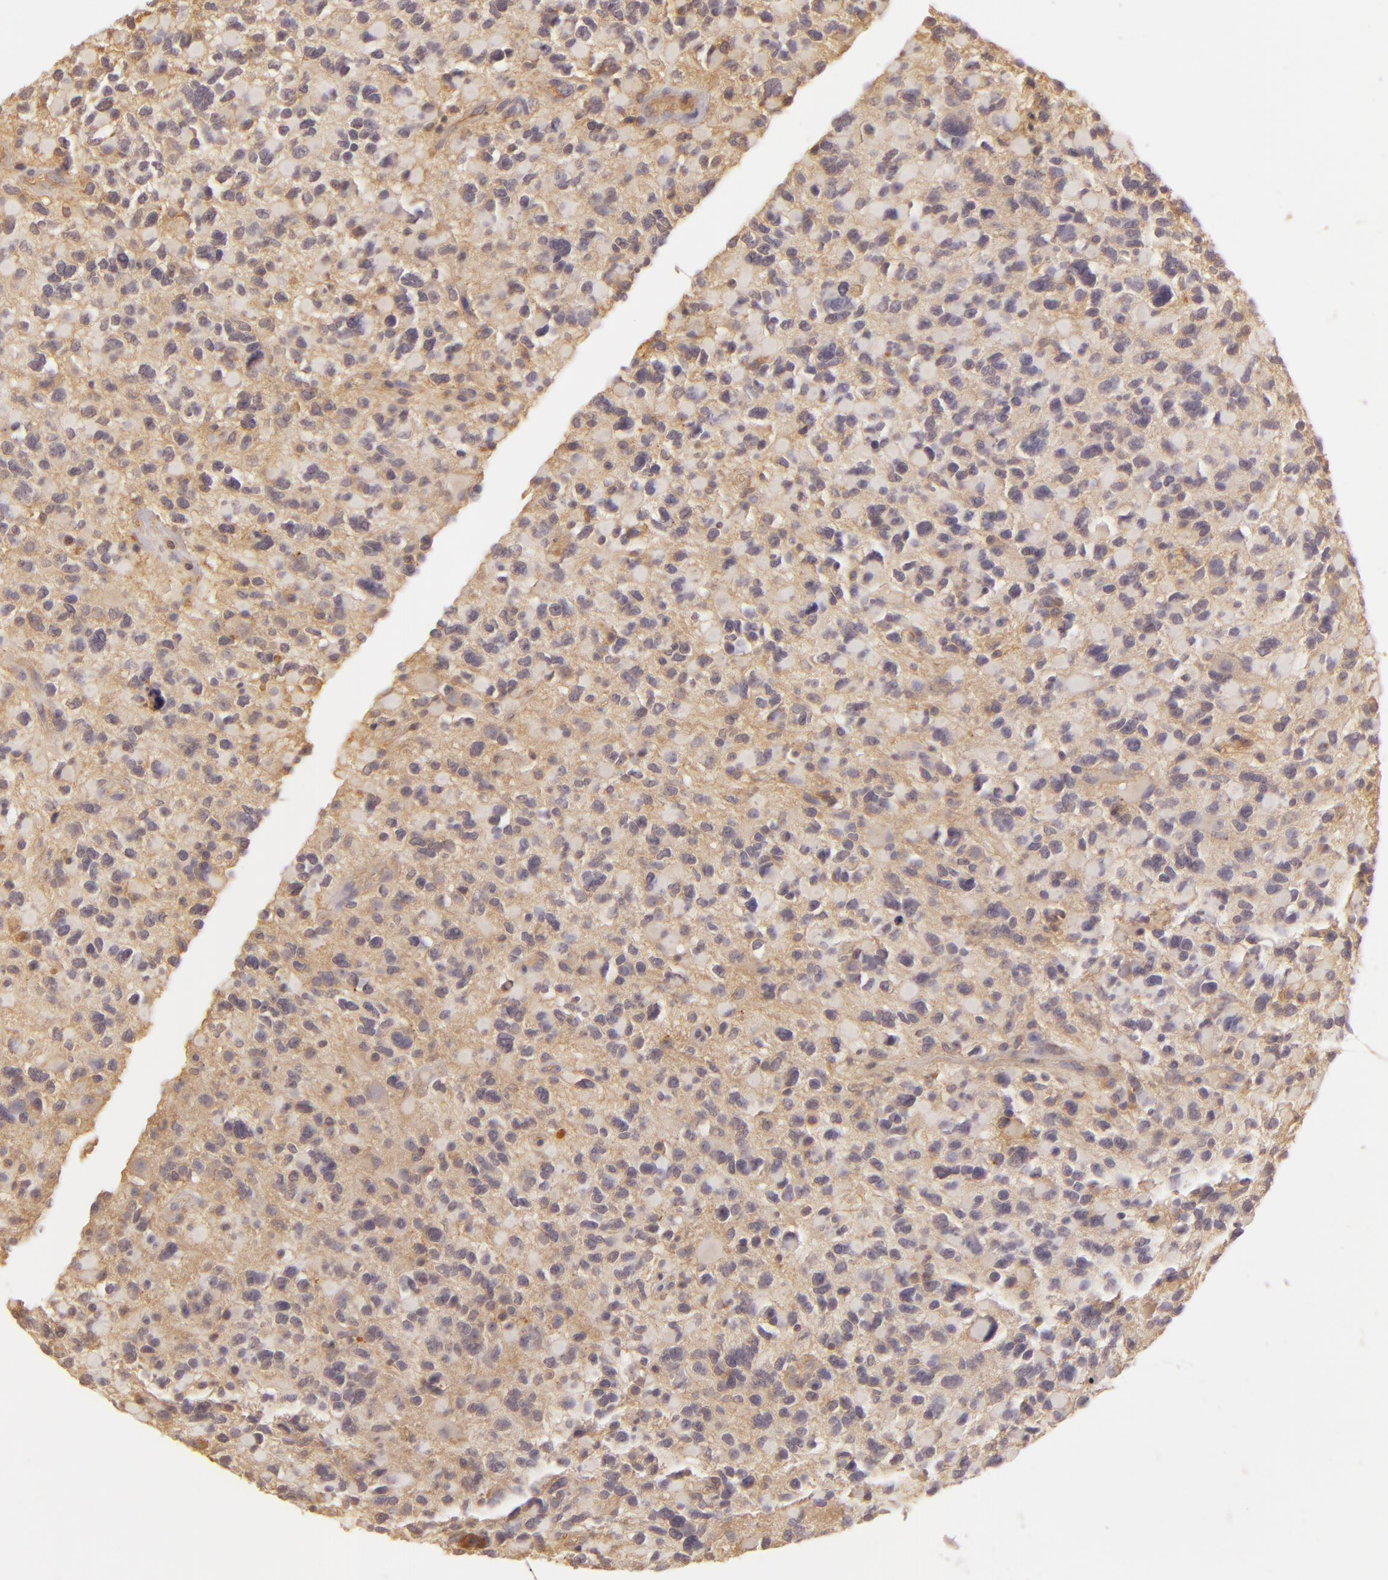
{"staining": {"intensity": "negative", "quantity": "none", "location": "none"}, "tissue": "glioma", "cell_type": "Tumor cells", "image_type": "cancer", "snomed": [{"axis": "morphology", "description": "Glioma, malignant, High grade"}, {"axis": "topography", "description": "Brain"}], "caption": "Immunohistochemical staining of human glioma demonstrates no significant expression in tumor cells. (DAB IHC with hematoxylin counter stain).", "gene": "CD59", "patient": {"sex": "female", "age": 37}}